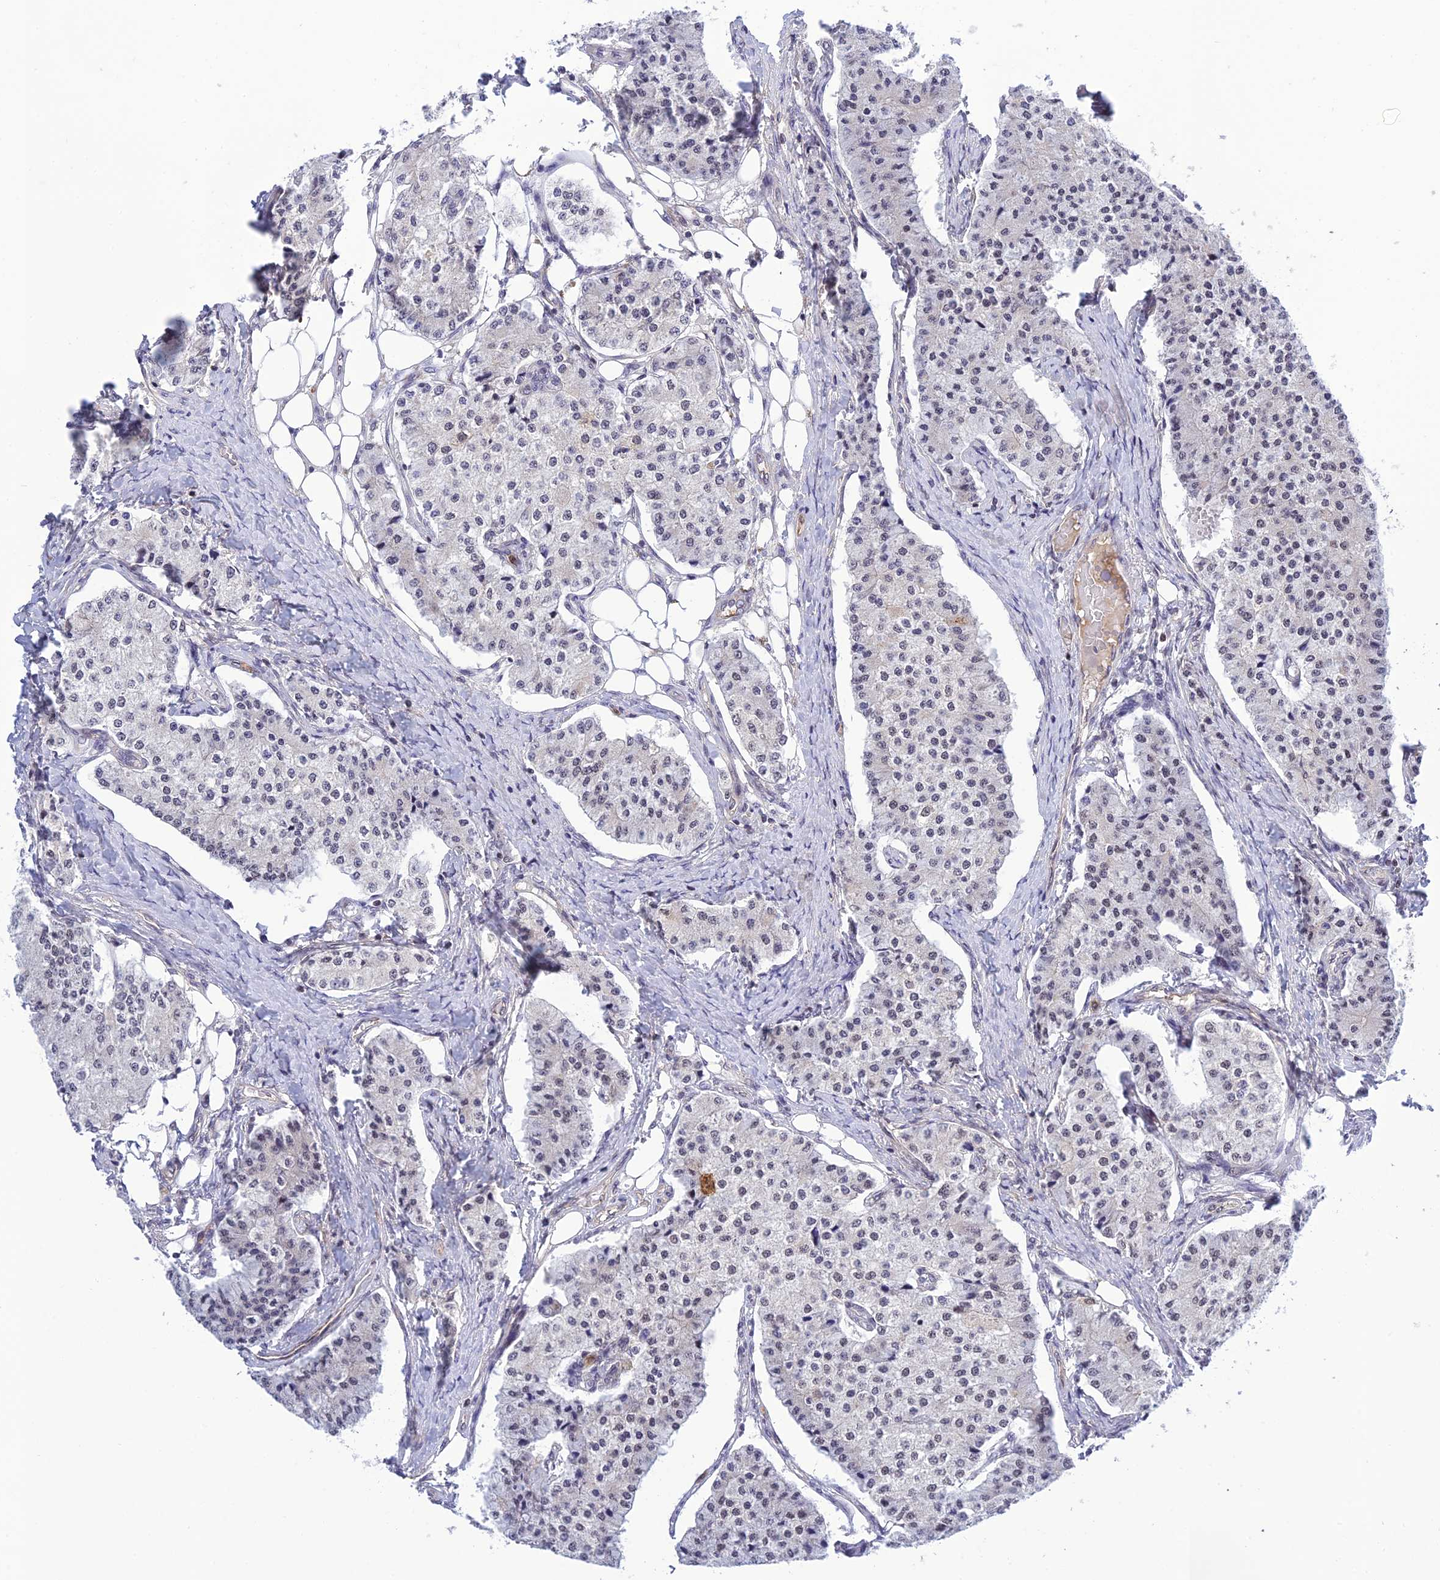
{"staining": {"intensity": "negative", "quantity": "none", "location": "none"}, "tissue": "carcinoid", "cell_type": "Tumor cells", "image_type": "cancer", "snomed": [{"axis": "morphology", "description": "Carcinoid, malignant, NOS"}, {"axis": "topography", "description": "Colon"}], "caption": "Tumor cells are negative for protein expression in human malignant carcinoid.", "gene": "TCEA1", "patient": {"sex": "female", "age": 52}}